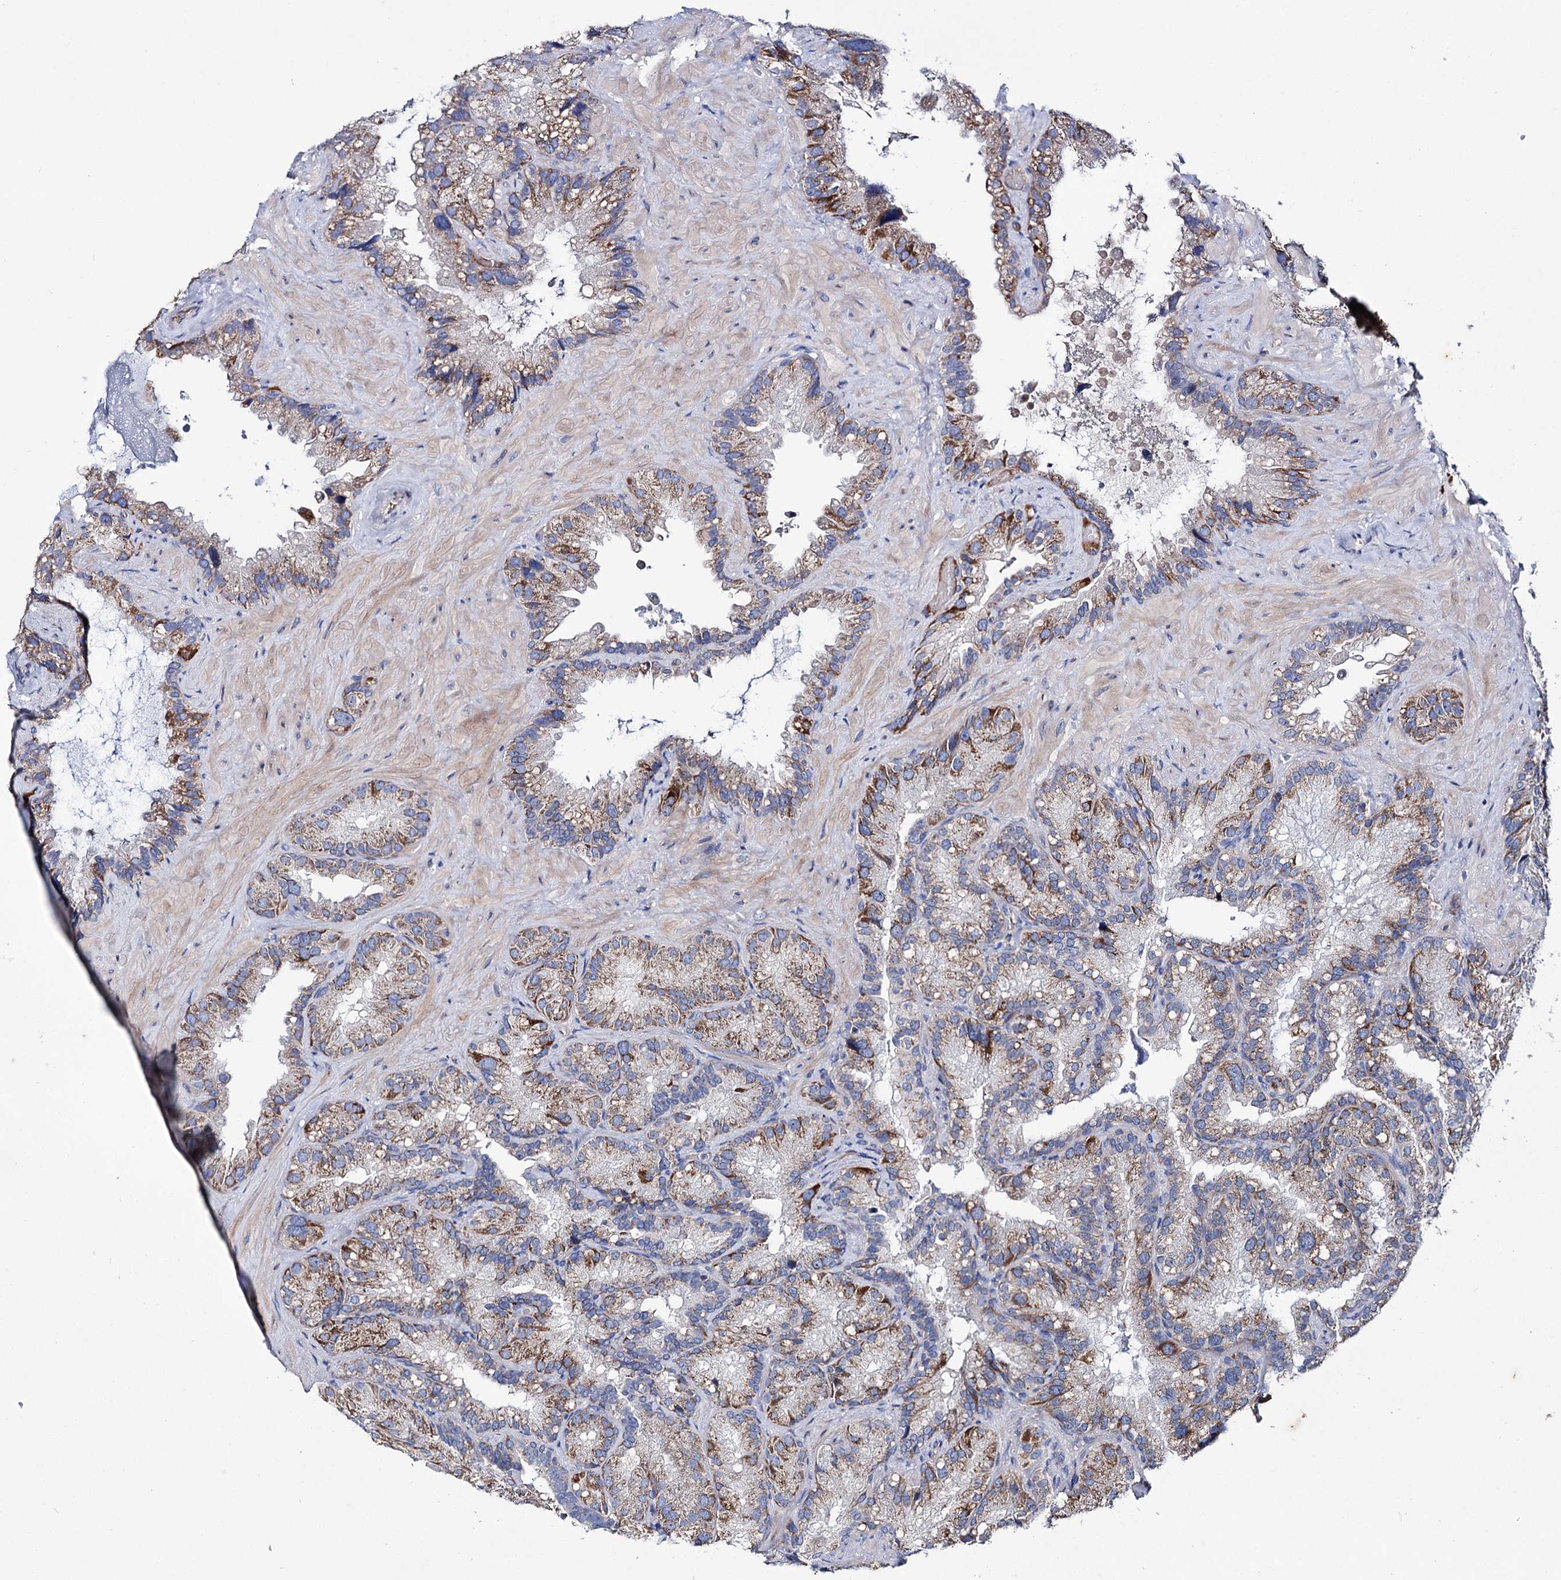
{"staining": {"intensity": "moderate", "quantity": ">75%", "location": "cytoplasmic/membranous"}, "tissue": "seminal vesicle", "cell_type": "Glandular cells", "image_type": "normal", "snomed": [{"axis": "morphology", "description": "Normal tissue, NOS"}, {"axis": "topography", "description": "Prostate"}, {"axis": "topography", "description": "Seminal veicle"}], "caption": "Immunohistochemistry of normal seminal vesicle exhibits medium levels of moderate cytoplasmic/membranous staining in approximately >75% of glandular cells.", "gene": "CLPB", "patient": {"sex": "male", "age": 68}}